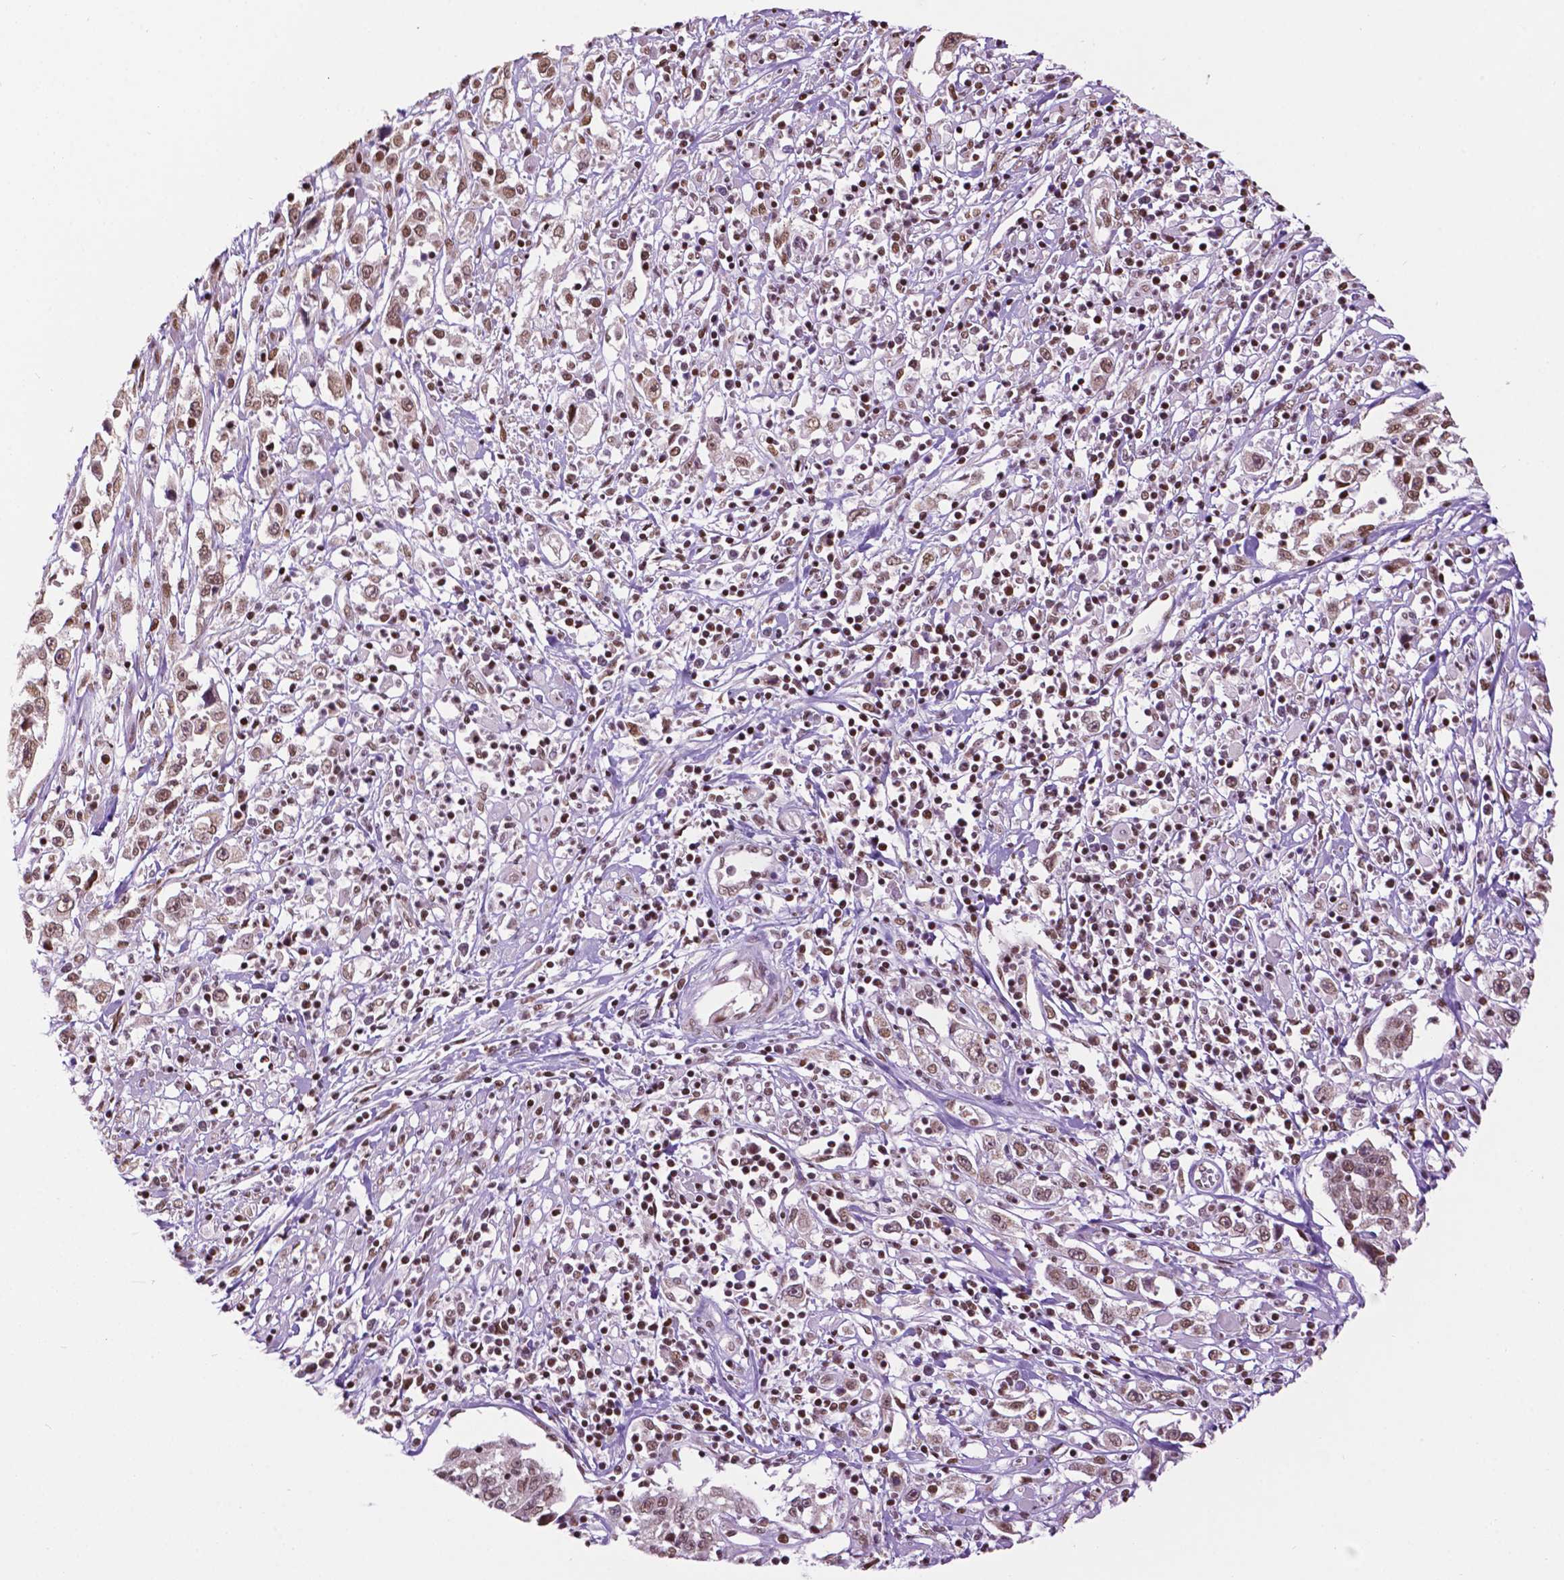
{"staining": {"intensity": "moderate", "quantity": ">75%", "location": "nuclear"}, "tissue": "cervical cancer", "cell_type": "Tumor cells", "image_type": "cancer", "snomed": [{"axis": "morphology", "description": "Adenocarcinoma, NOS"}, {"axis": "topography", "description": "Cervix"}], "caption": "Immunohistochemical staining of human cervical cancer displays medium levels of moderate nuclear protein staining in about >75% of tumor cells.", "gene": "COL23A1", "patient": {"sex": "female", "age": 40}}